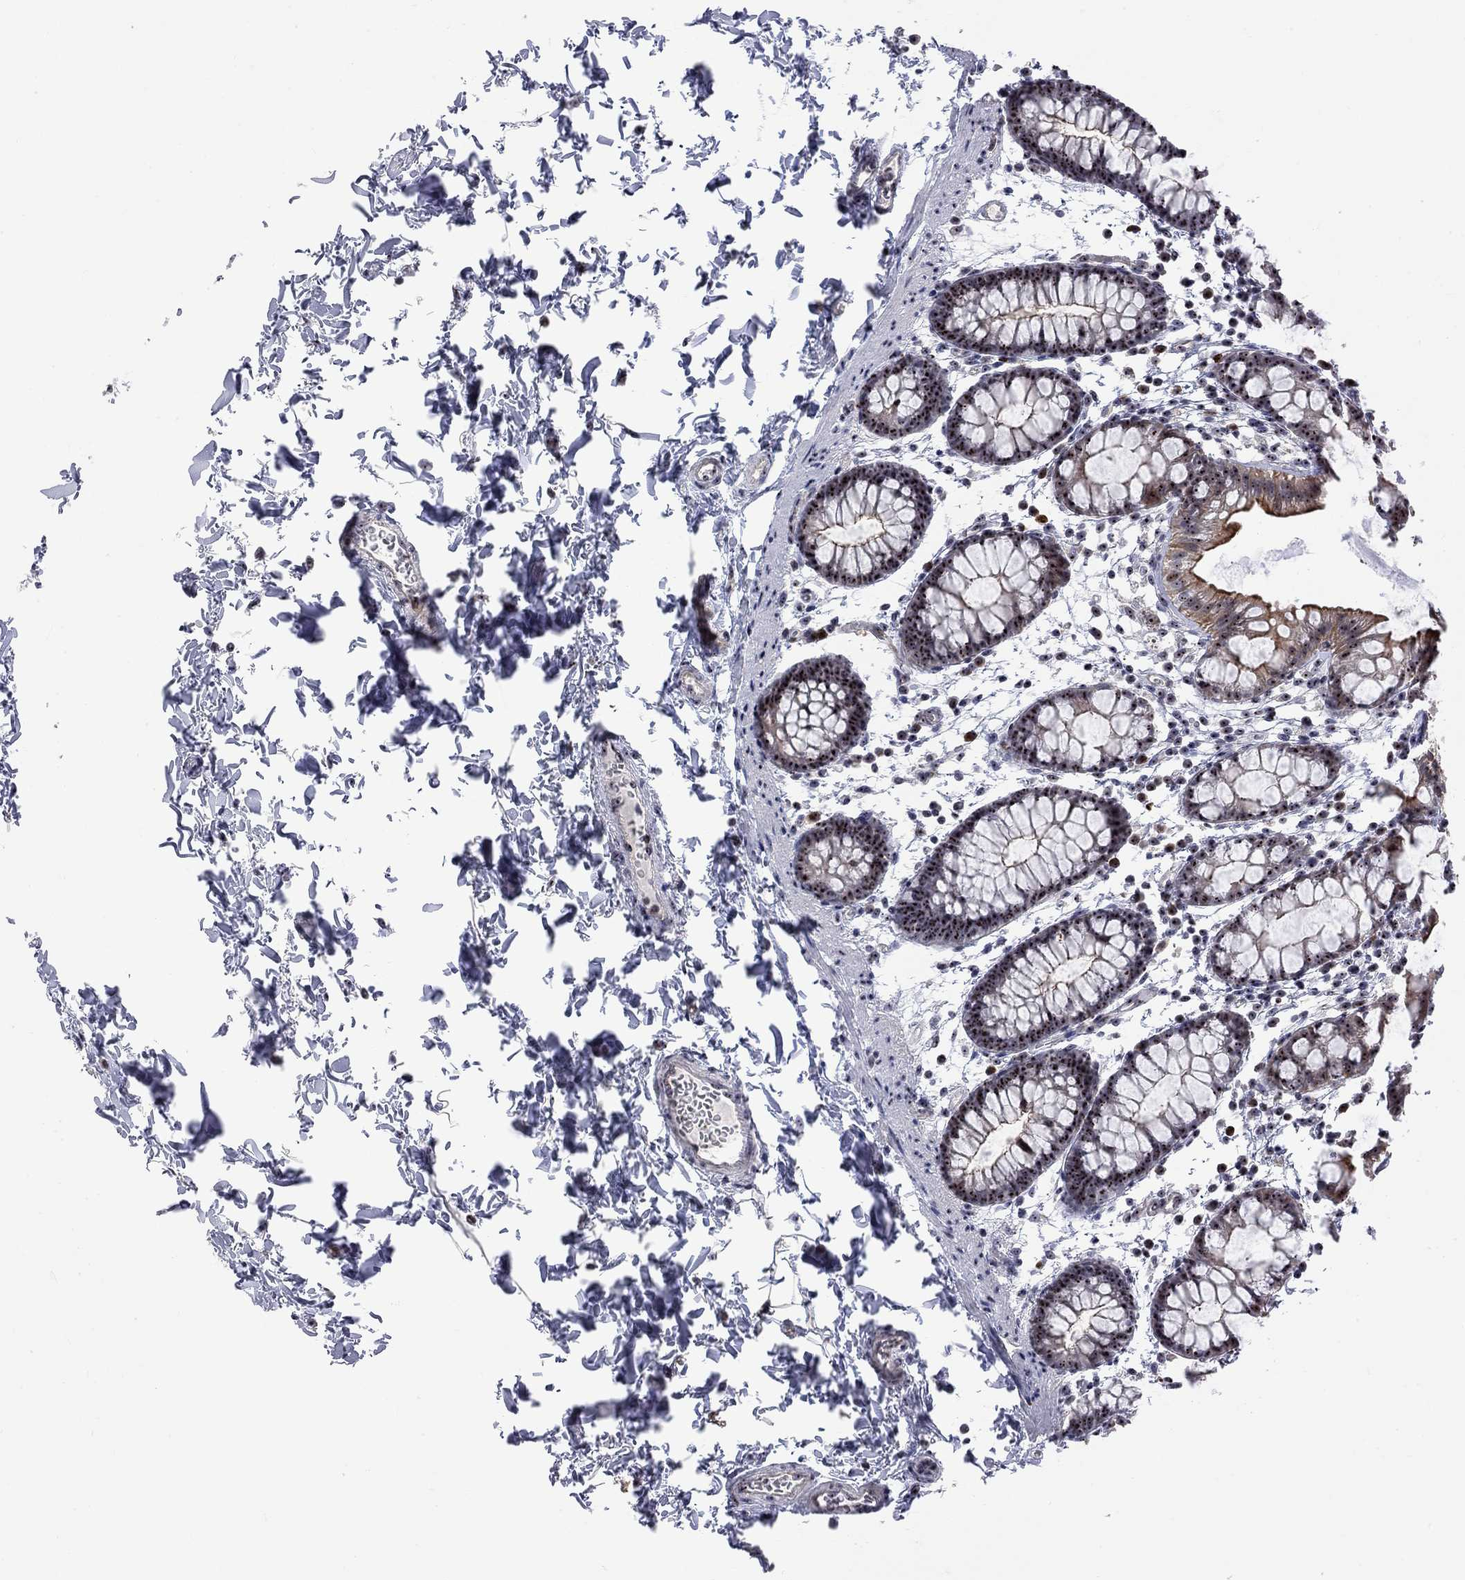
{"staining": {"intensity": "moderate", "quantity": "25%-75%", "location": "cytoplasmic/membranous,nuclear"}, "tissue": "rectum", "cell_type": "Glandular cells", "image_type": "normal", "snomed": [{"axis": "morphology", "description": "Normal tissue, NOS"}, {"axis": "topography", "description": "Rectum"}], "caption": "Brown immunohistochemical staining in unremarkable human rectum reveals moderate cytoplasmic/membranous,nuclear staining in about 25%-75% of glandular cells. (Brightfield microscopy of DAB IHC at high magnification).", "gene": "DHX33", "patient": {"sex": "male", "age": 57}}